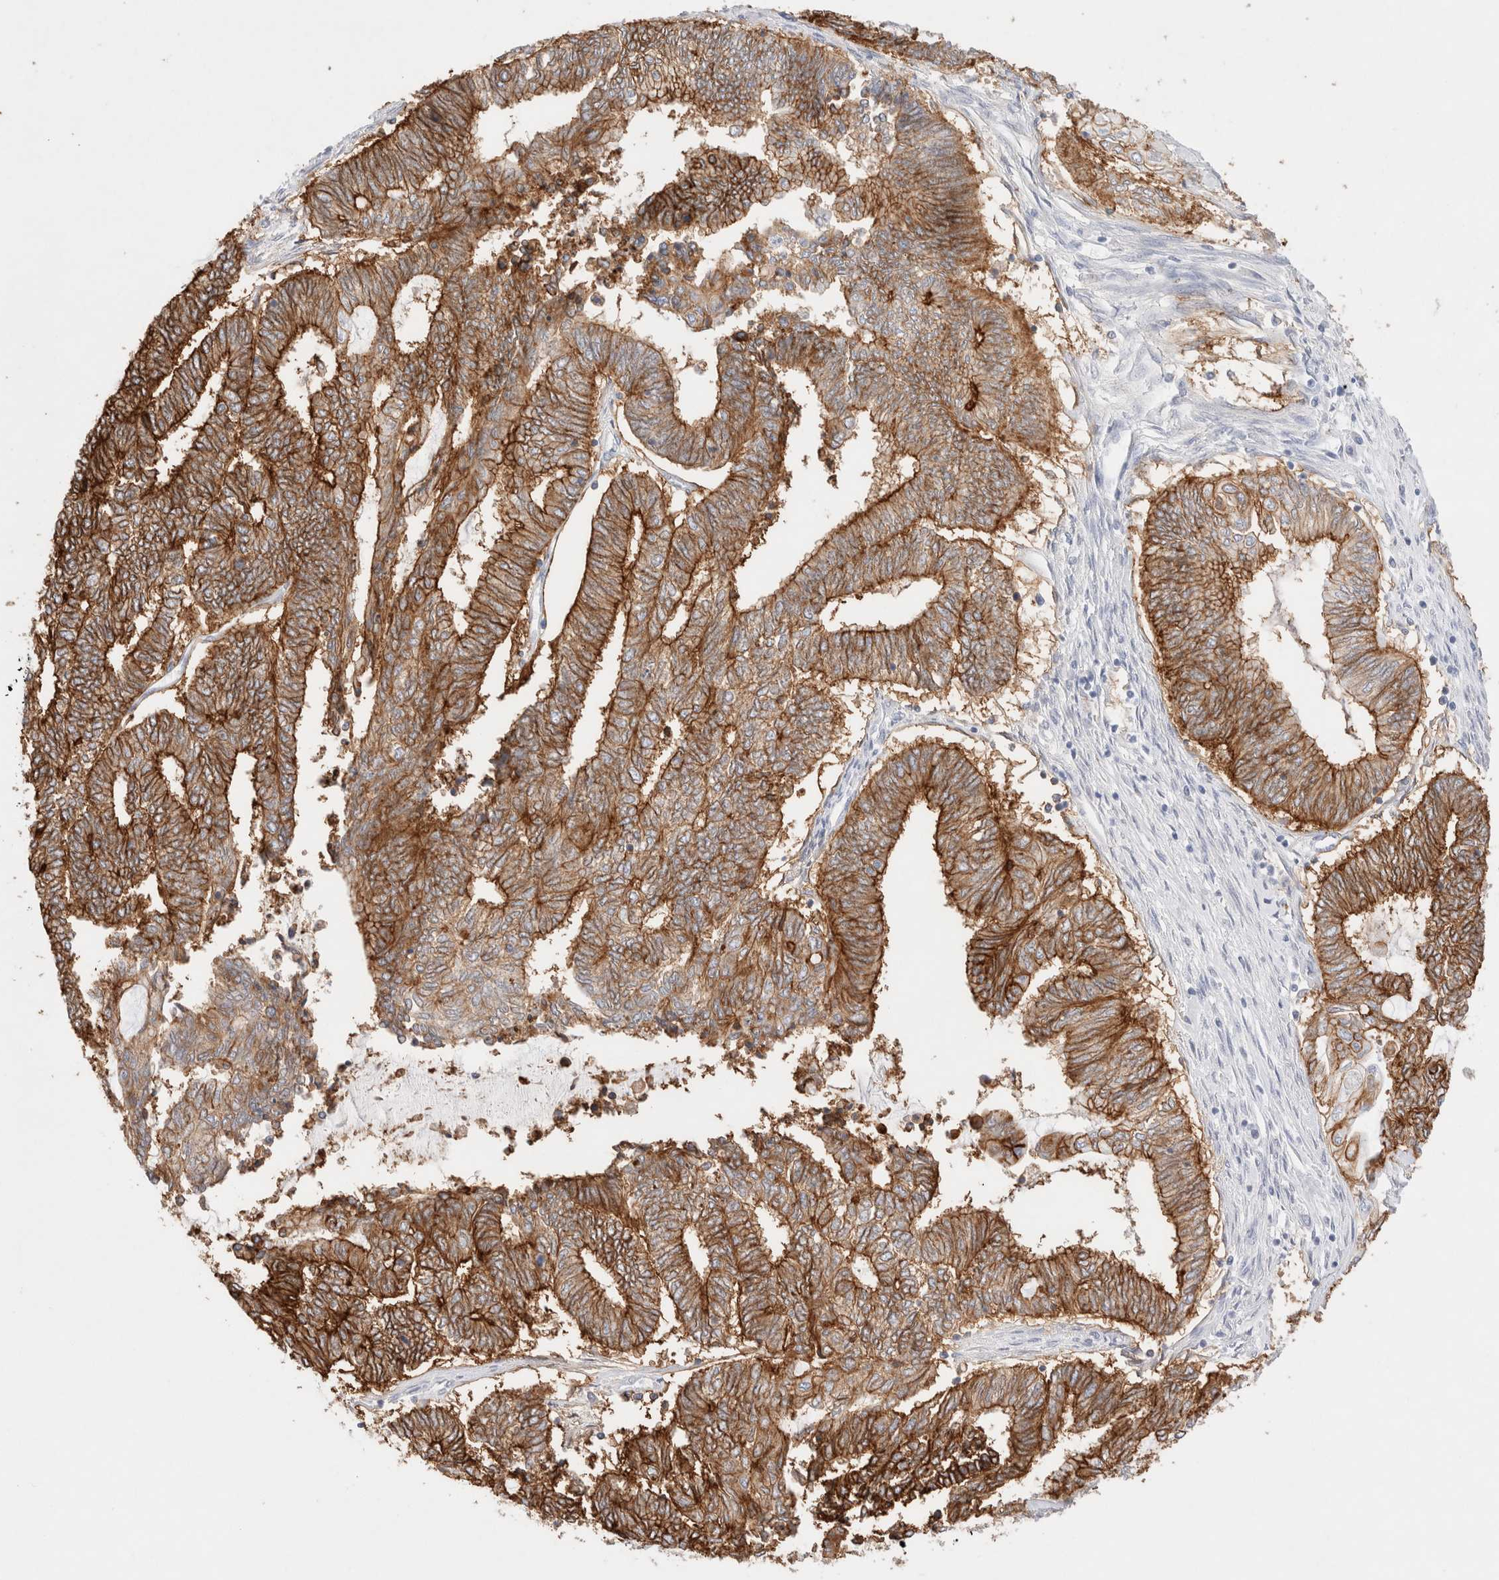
{"staining": {"intensity": "strong", "quantity": ">75%", "location": "cytoplasmic/membranous"}, "tissue": "endometrial cancer", "cell_type": "Tumor cells", "image_type": "cancer", "snomed": [{"axis": "morphology", "description": "Adenocarcinoma, NOS"}, {"axis": "topography", "description": "Uterus"}, {"axis": "topography", "description": "Endometrium"}], "caption": "DAB (3,3'-diaminobenzidine) immunohistochemical staining of human adenocarcinoma (endometrial) displays strong cytoplasmic/membranous protein expression in approximately >75% of tumor cells.", "gene": "EPCAM", "patient": {"sex": "female", "age": 70}}